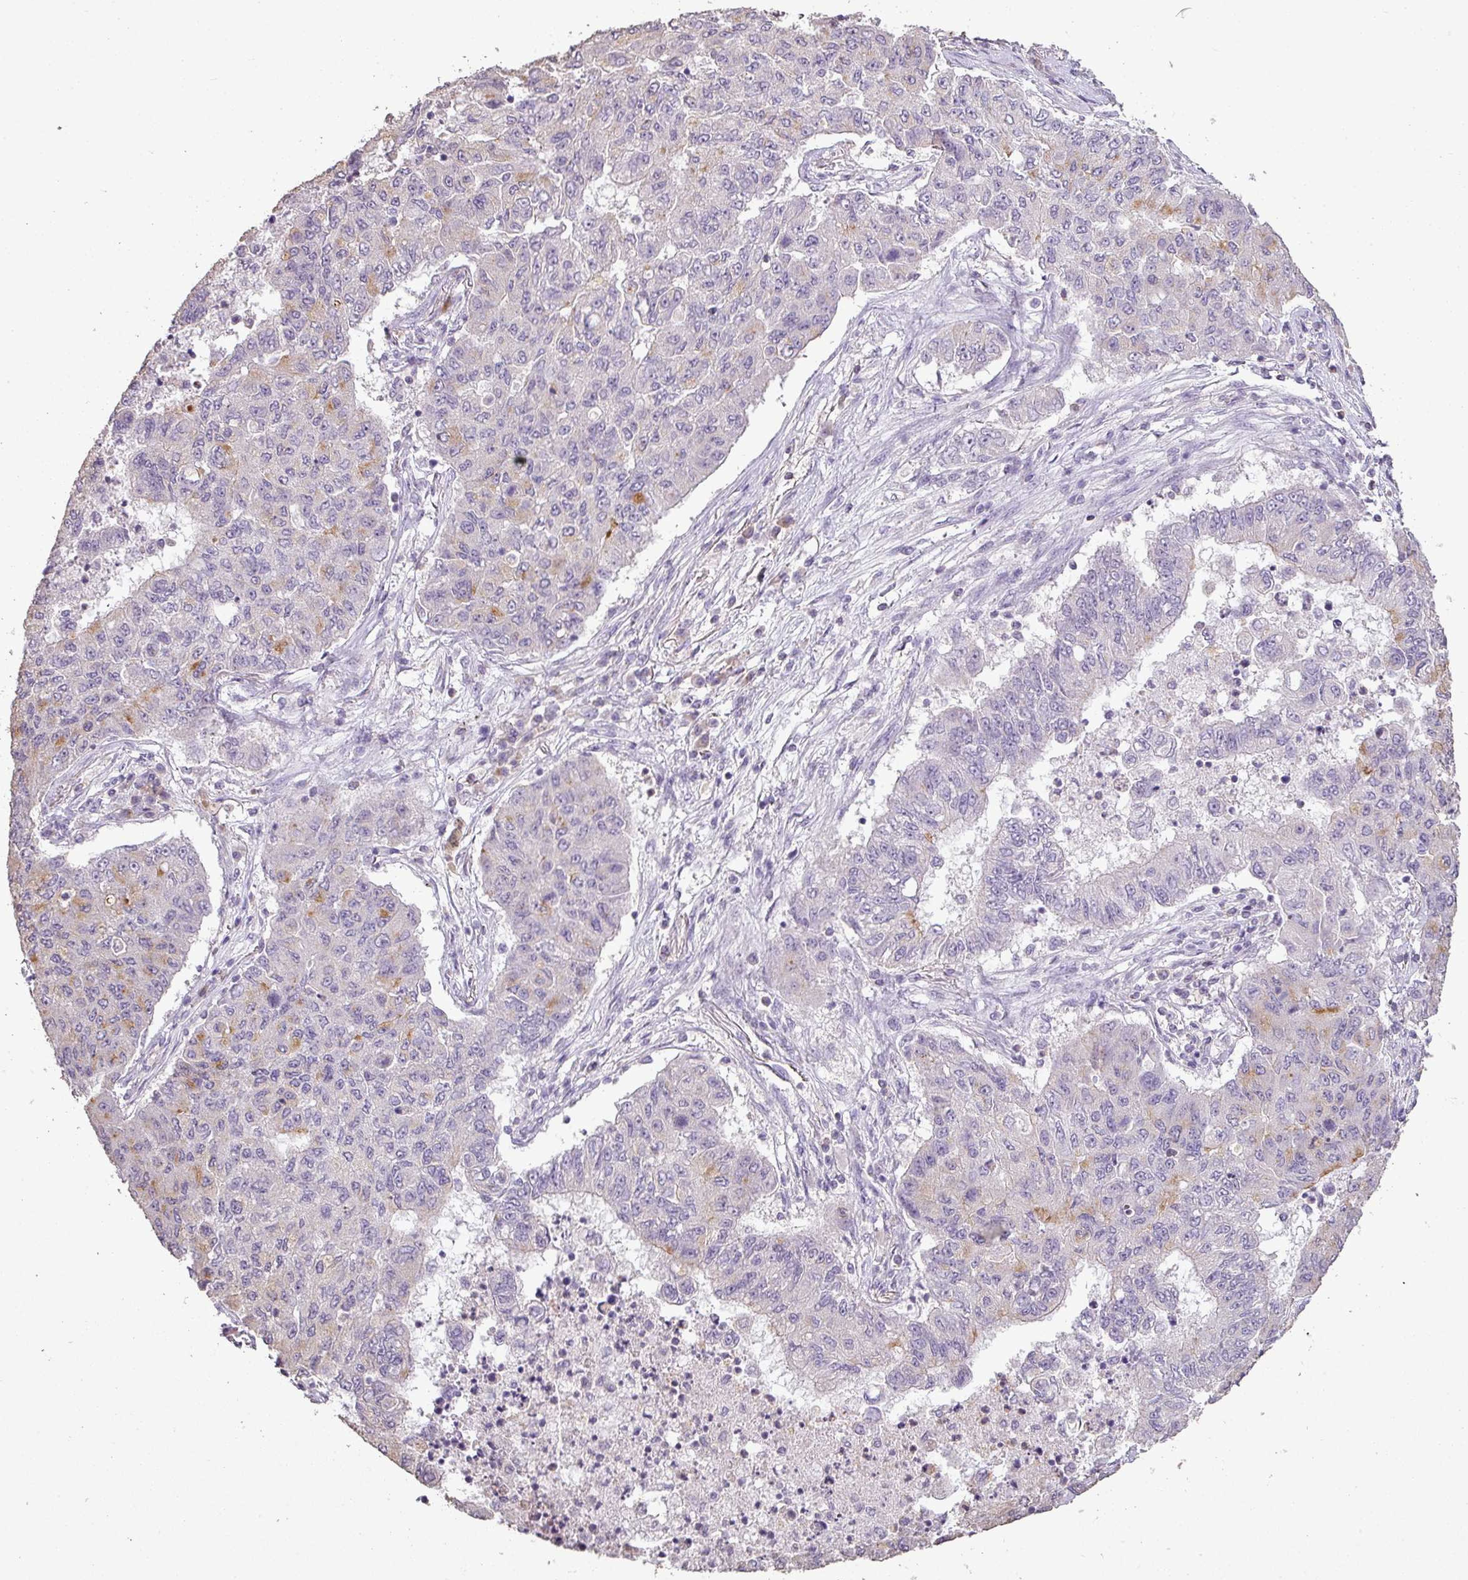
{"staining": {"intensity": "moderate", "quantity": "<25%", "location": "cytoplasmic/membranous"}, "tissue": "lung cancer", "cell_type": "Tumor cells", "image_type": "cancer", "snomed": [{"axis": "morphology", "description": "Squamous cell carcinoma, NOS"}, {"axis": "topography", "description": "Lung"}], "caption": "Lung cancer stained with a brown dye demonstrates moderate cytoplasmic/membranous positive positivity in about <25% of tumor cells.", "gene": "LY9", "patient": {"sex": "male", "age": 74}}